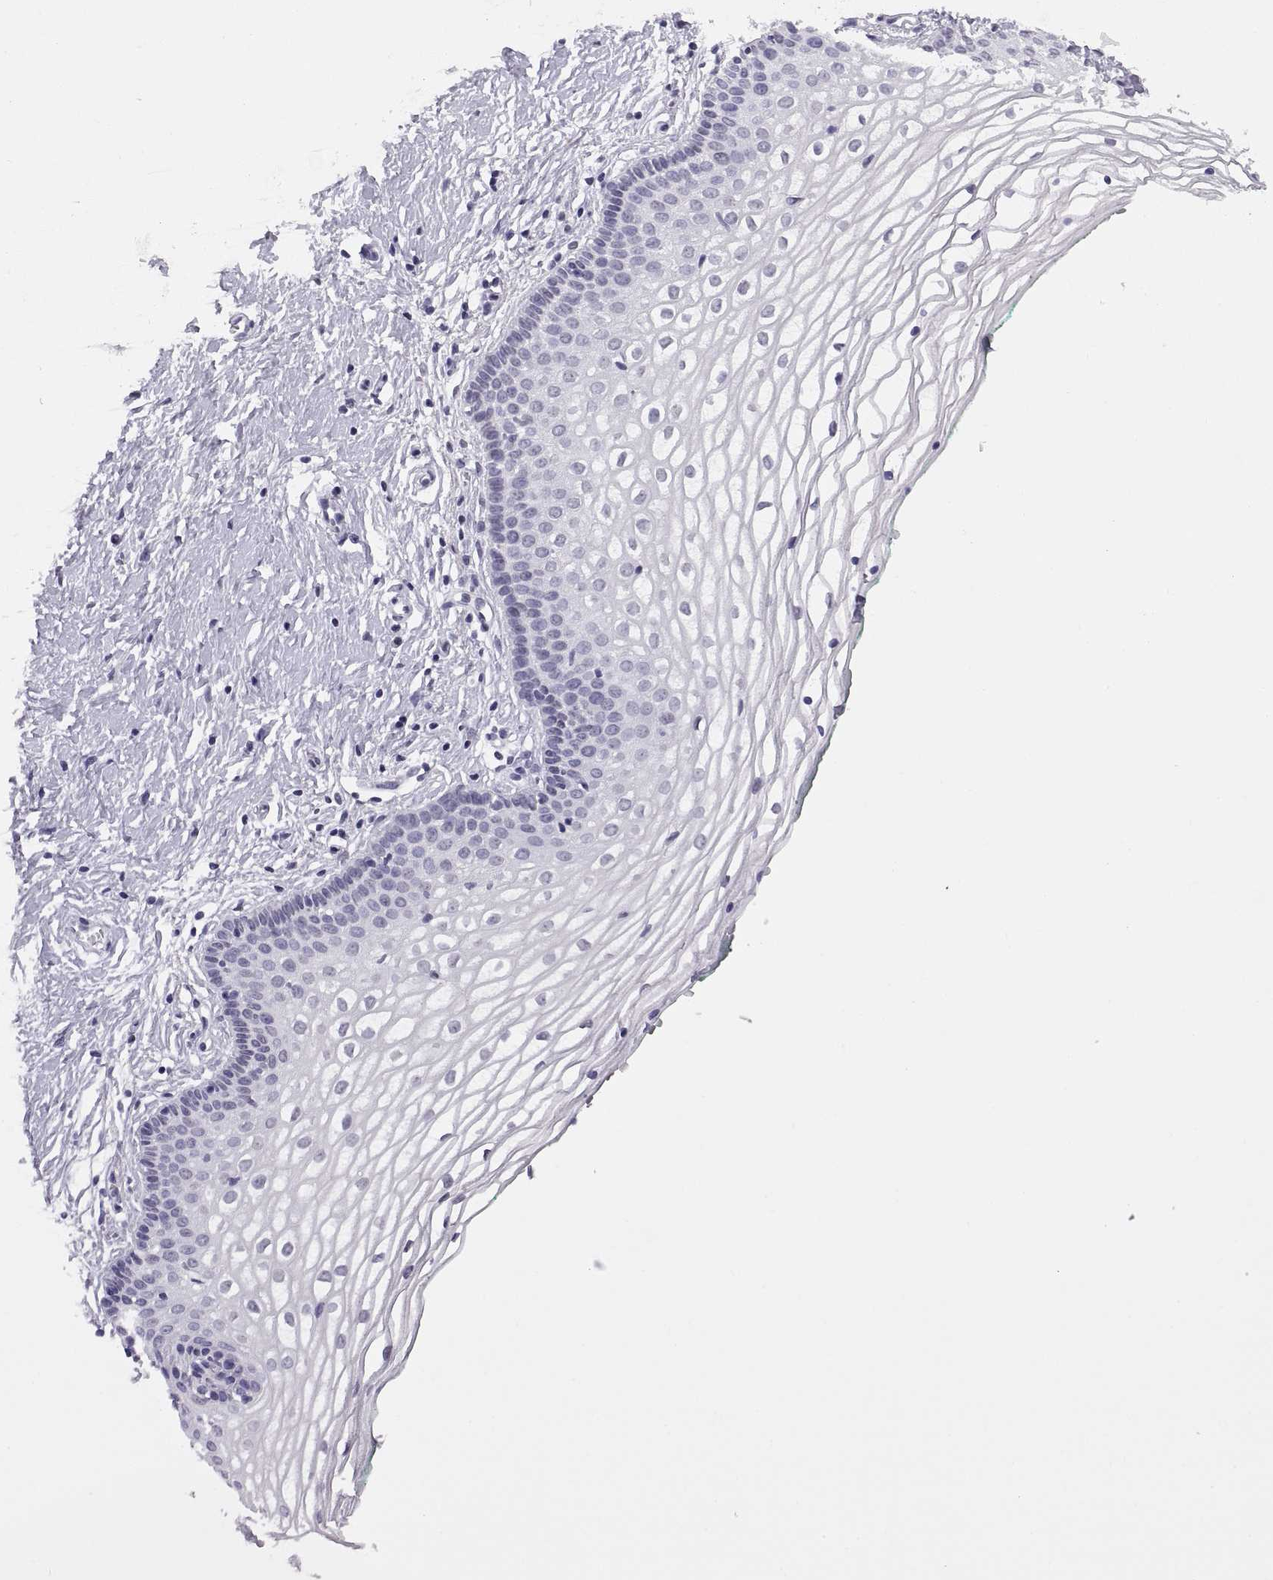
{"staining": {"intensity": "negative", "quantity": "none", "location": "none"}, "tissue": "vagina", "cell_type": "Squamous epithelial cells", "image_type": "normal", "snomed": [{"axis": "morphology", "description": "Normal tissue, NOS"}, {"axis": "topography", "description": "Vagina"}], "caption": "Immunohistochemistry (IHC) image of unremarkable human vagina stained for a protein (brown), which exhibits no staining in squamous epithelial cells. (DAB IHC visualized using brightfield microscopy, high magnification).", "gene": "CARTPT", "patient": {"sex": "female", "age": 36}}